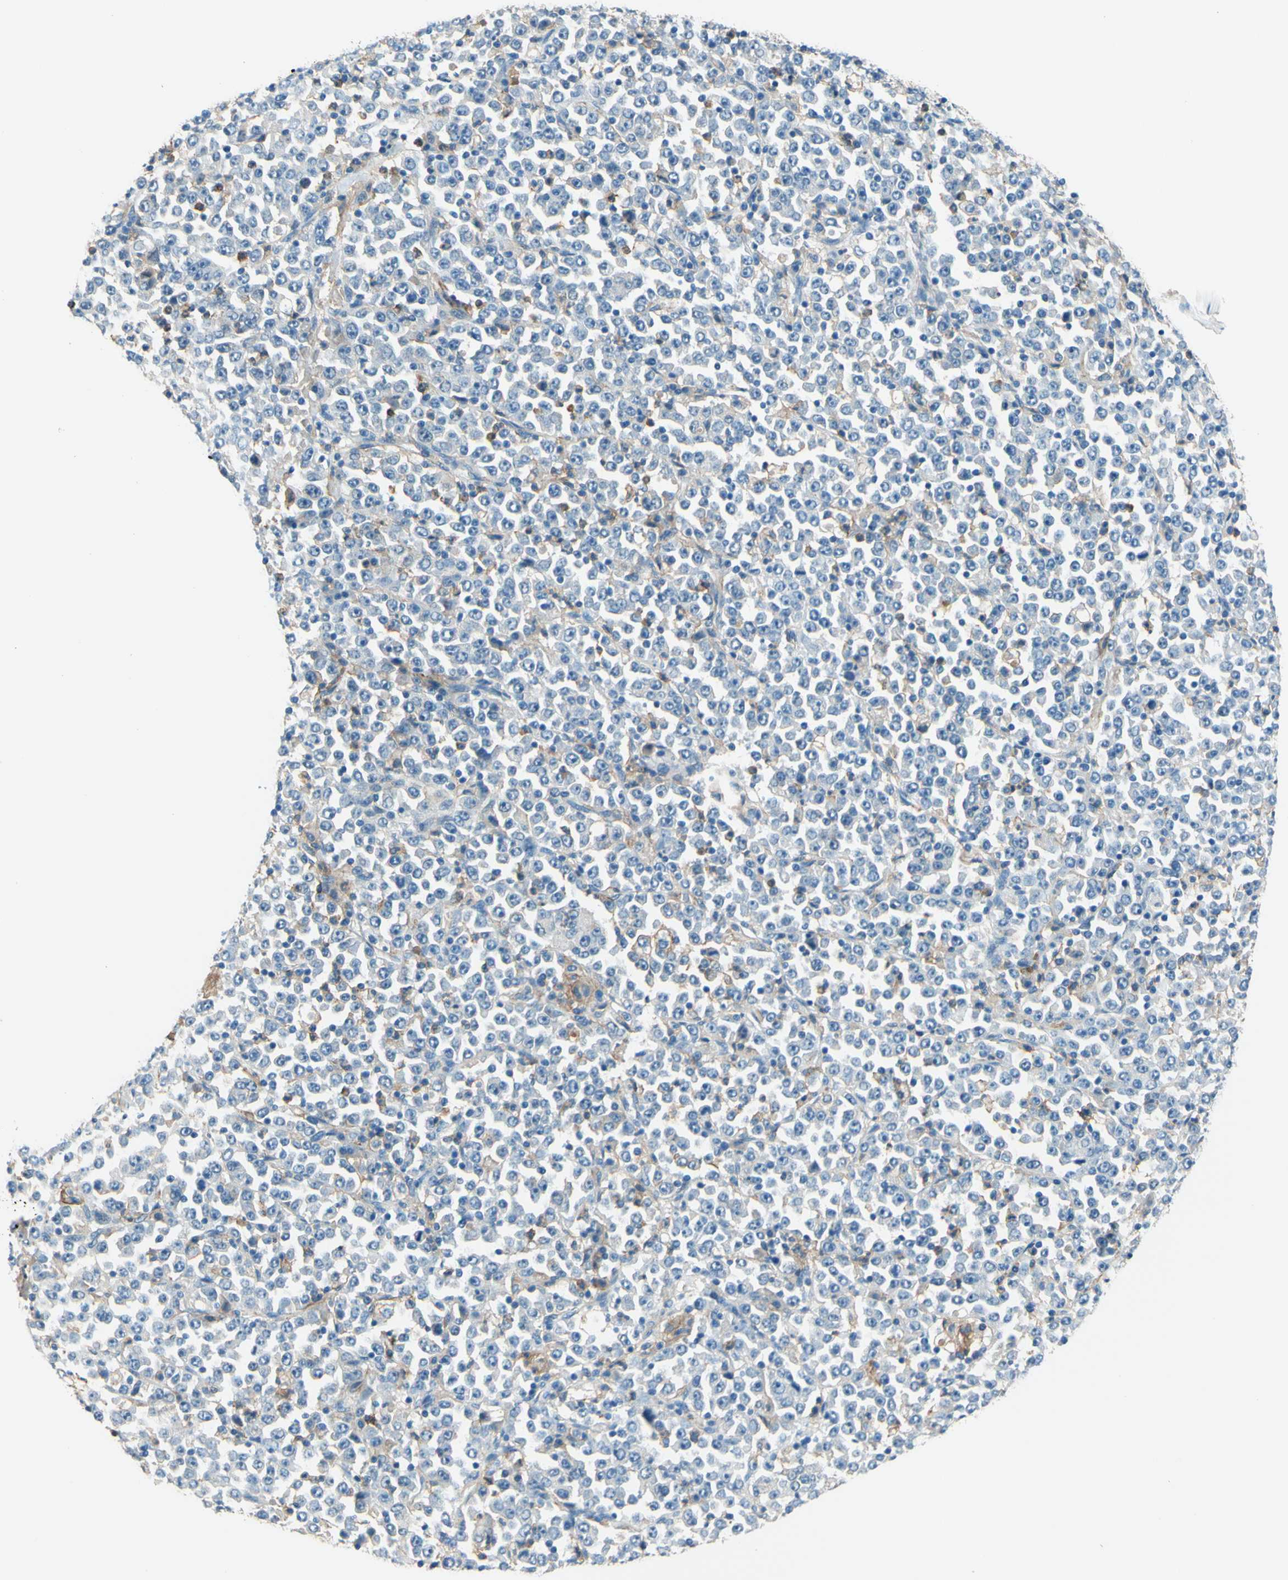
{"staining": {"intensity": "weak", "quantity": "<25%", "location": "cytoplasmic/membranous"}, "tissue": "stomach cancer", "cell_type": "Tumor cells", "image_type": "cancer", "snomed": [{"axis": "morphology", "description": "Normal tissue, NOS"}, {"axis": "morphology", "description": "Adenocarcinoma, NOS"}, {"axis": "topography", "description": "Stomach, upper"}, {"axis": "topography", "description": "Stomach"}], "caption": "DAB (3,3'-diaminobenzidine) immunohistochemical staining of stomach cancer (adenocarcinoma) reveals no significant staining in tumor cells. The staining is performed using DAB (3,3'-diaminobenzidine) brown chromogen with nuclei counter-stained in using hematoxylin.", "gene": "SIGLEC9", "patient": {"sex": "male", "age": 59}}